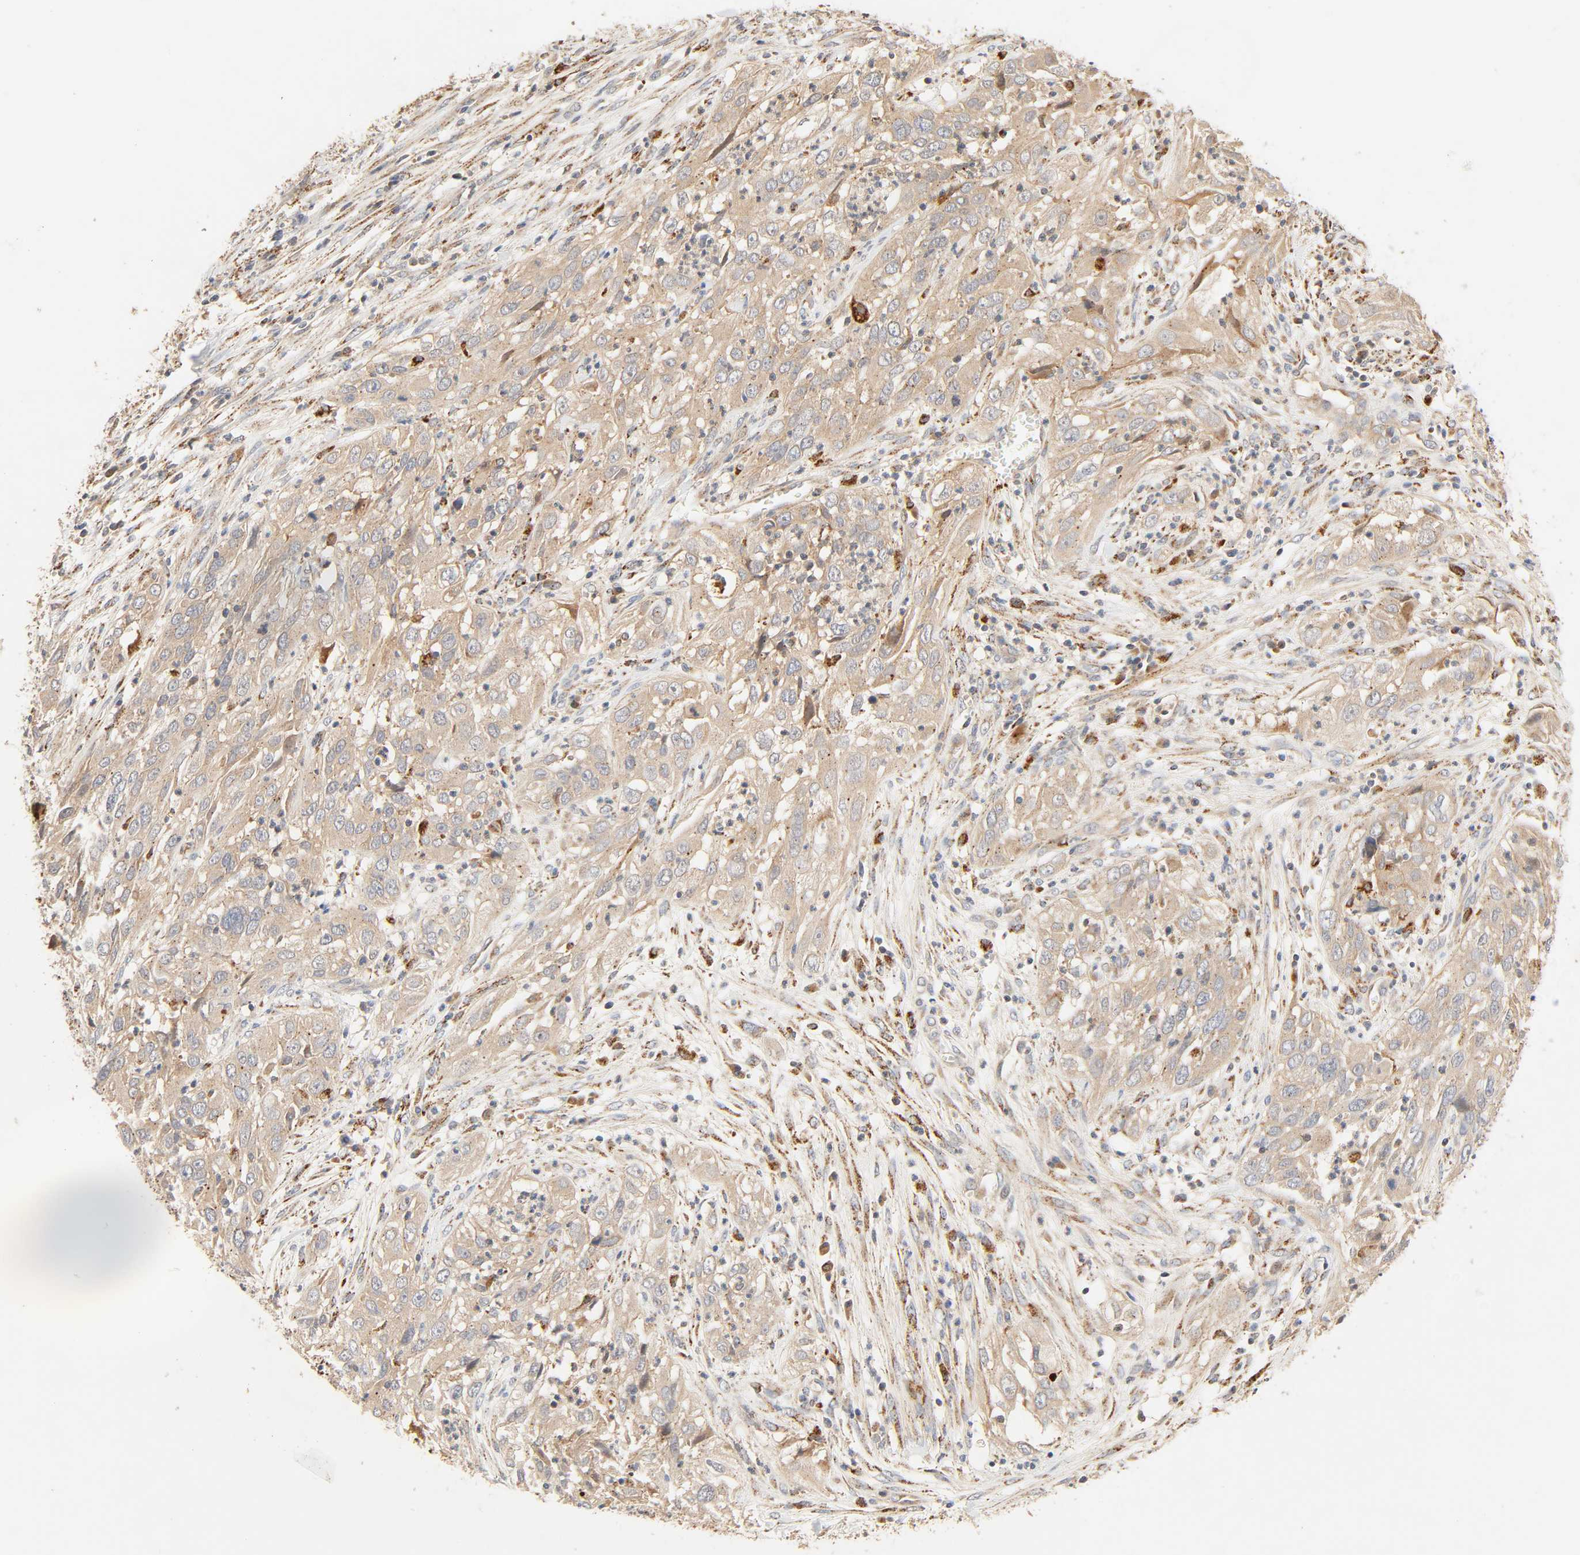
{"staining": {"intensity": "weak", "quantity": ">75%", "location": "cytoplasmic/membranous"}, "tissue": "cervical cancer", "cell_type": "Tumor cells", "image_type": "cancer", "snomed": [{"axis": "morphology", "description": "Squamous cell carcinoma, NOS"}, {"axis": "topography", "description": "Cervix"}], "caption": "Protein analysis of cervical cancer tissue demonstrates weak cytoplasmic/membranous staining in approximately >75% of tumor cells.", "gene": "MAPK6", "patient": {"sex": "female", "age": 32}}